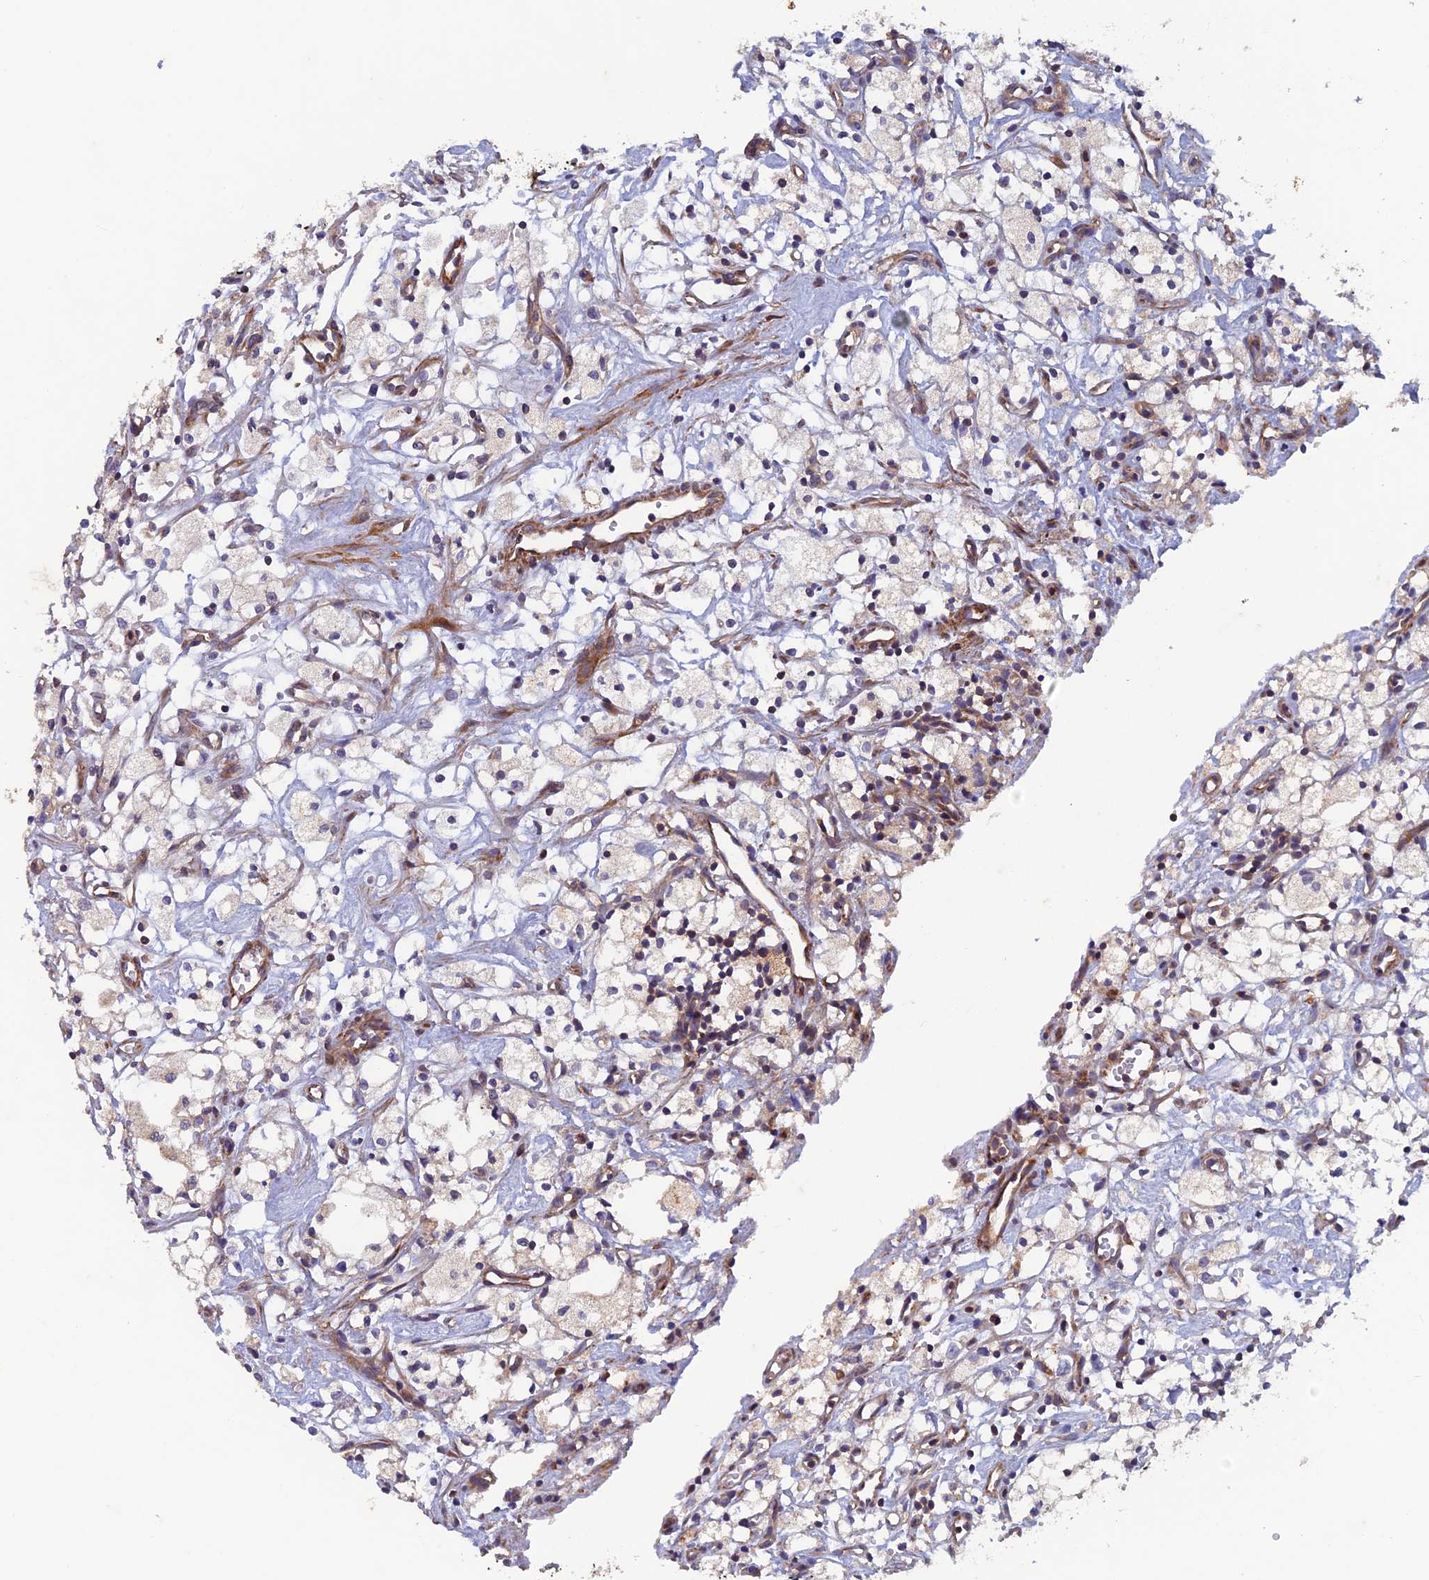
{"staining": {"intensity": "negative", "quantity": "none", "location": "none"}, "tissue": "renal cancer", "cell_type": "Tumor cells", "image_type": "cancer", "snomed": [{"axis": "morphology", "description": "Adenocarcinoma, NOS"}, {"axis": "topography", "description": "Kidney"}], "caption": "Immunohistochemistry of human renal adenocarcinoma reveals no staining in tumor cells.", "gene": "NCAPG", "patient": {"sex": "male", "age": 59}}